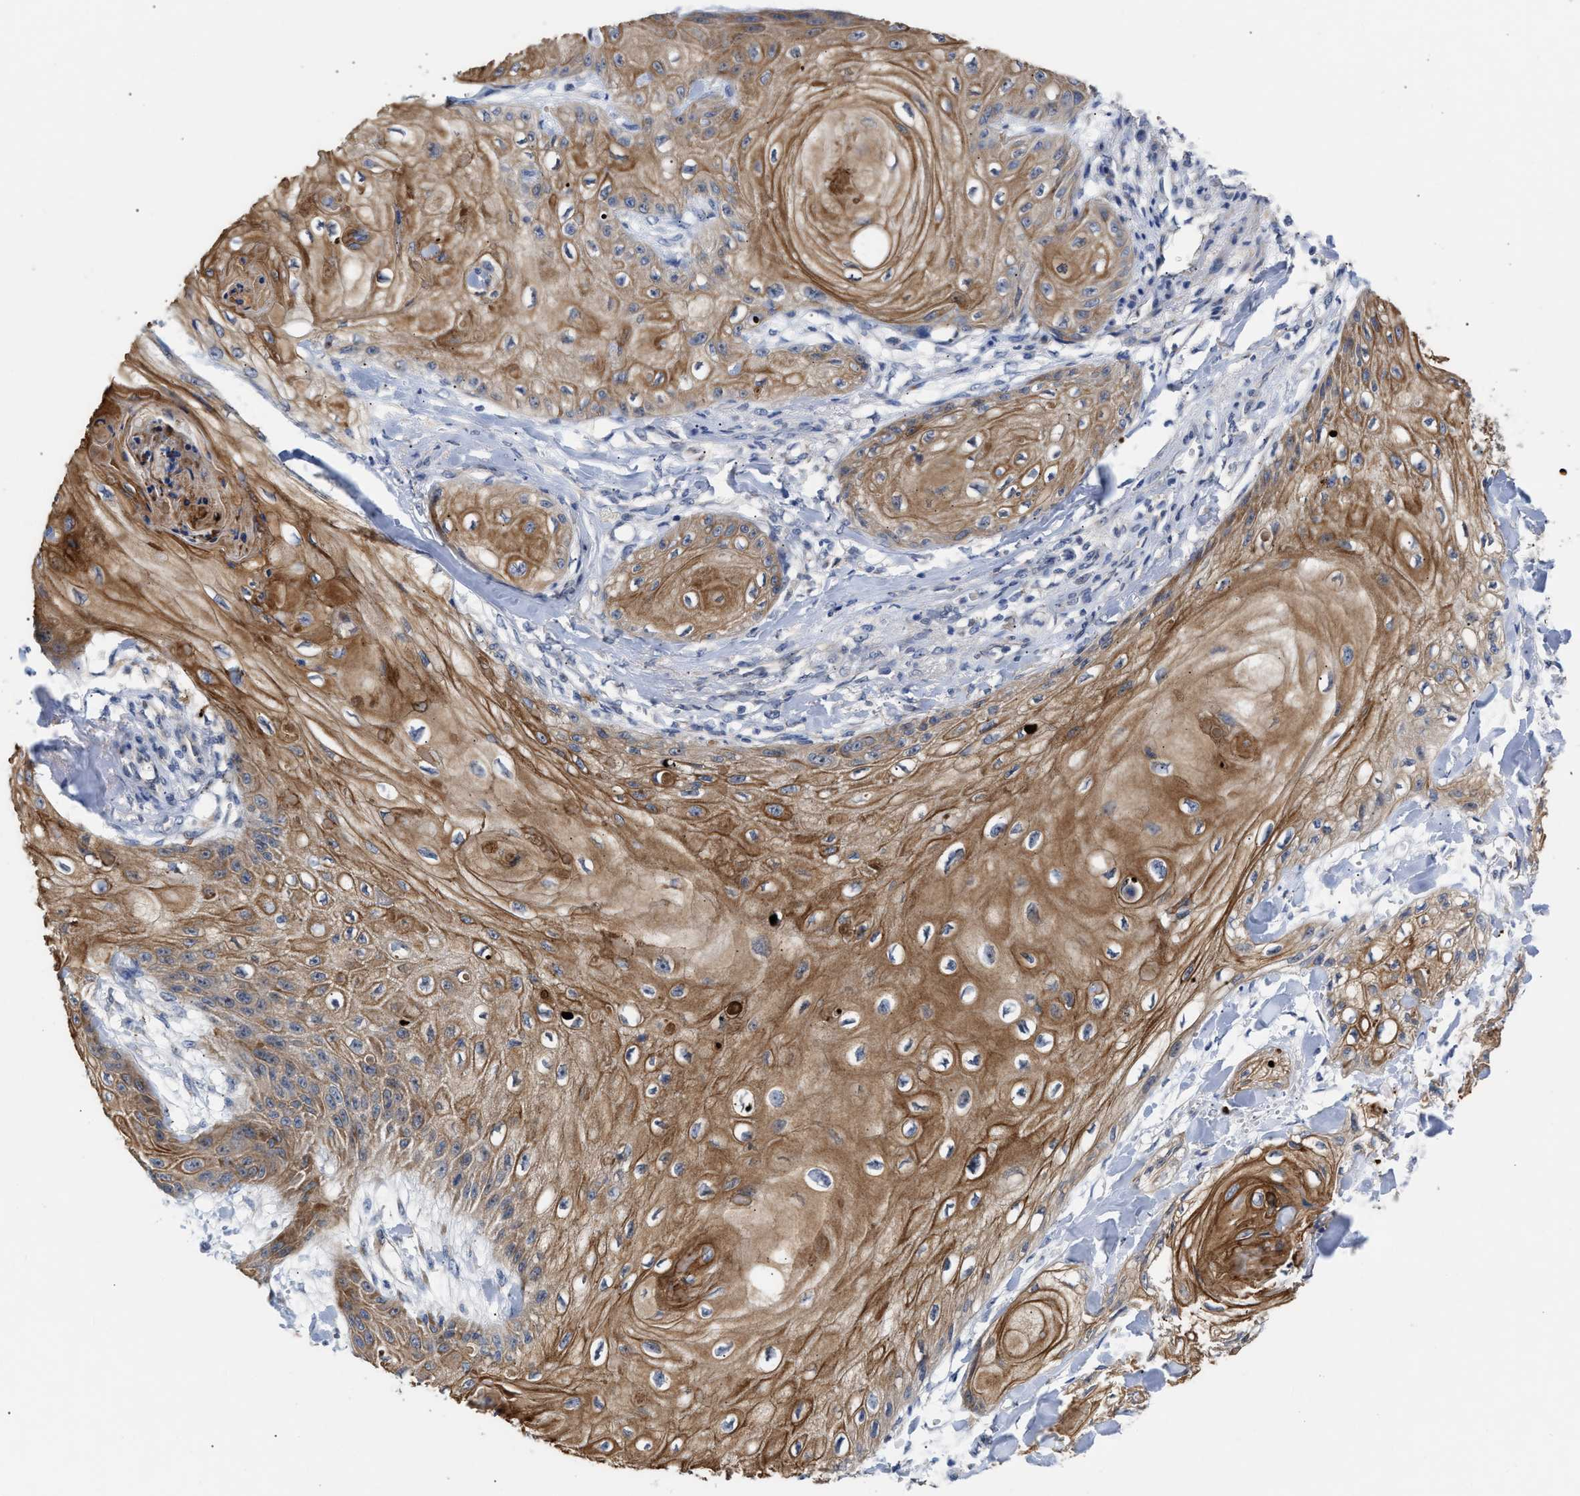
{"staining": {"intensity": "moderate", "quantity": ">75%", "location": "cytoplasmic/membranous"}, "tissue": "skin cancer", "cell_type": "Tumor cells", "image_type": "cancer", "snomed": [{"axis": "morphology", "description": "Squamous cell carcinoma, NOS"}, {"axis": "topography", "description": "Skin"}], "caption": "Immunohistochemistry image of human skin cancer stained for a protein (brown), which shows medium levels of moderate cytoplasmic/membranous expression in approximately >75% of tumor cells.", "gene": "CCDC146", "patient": {"sex": "male", "age": 74}}